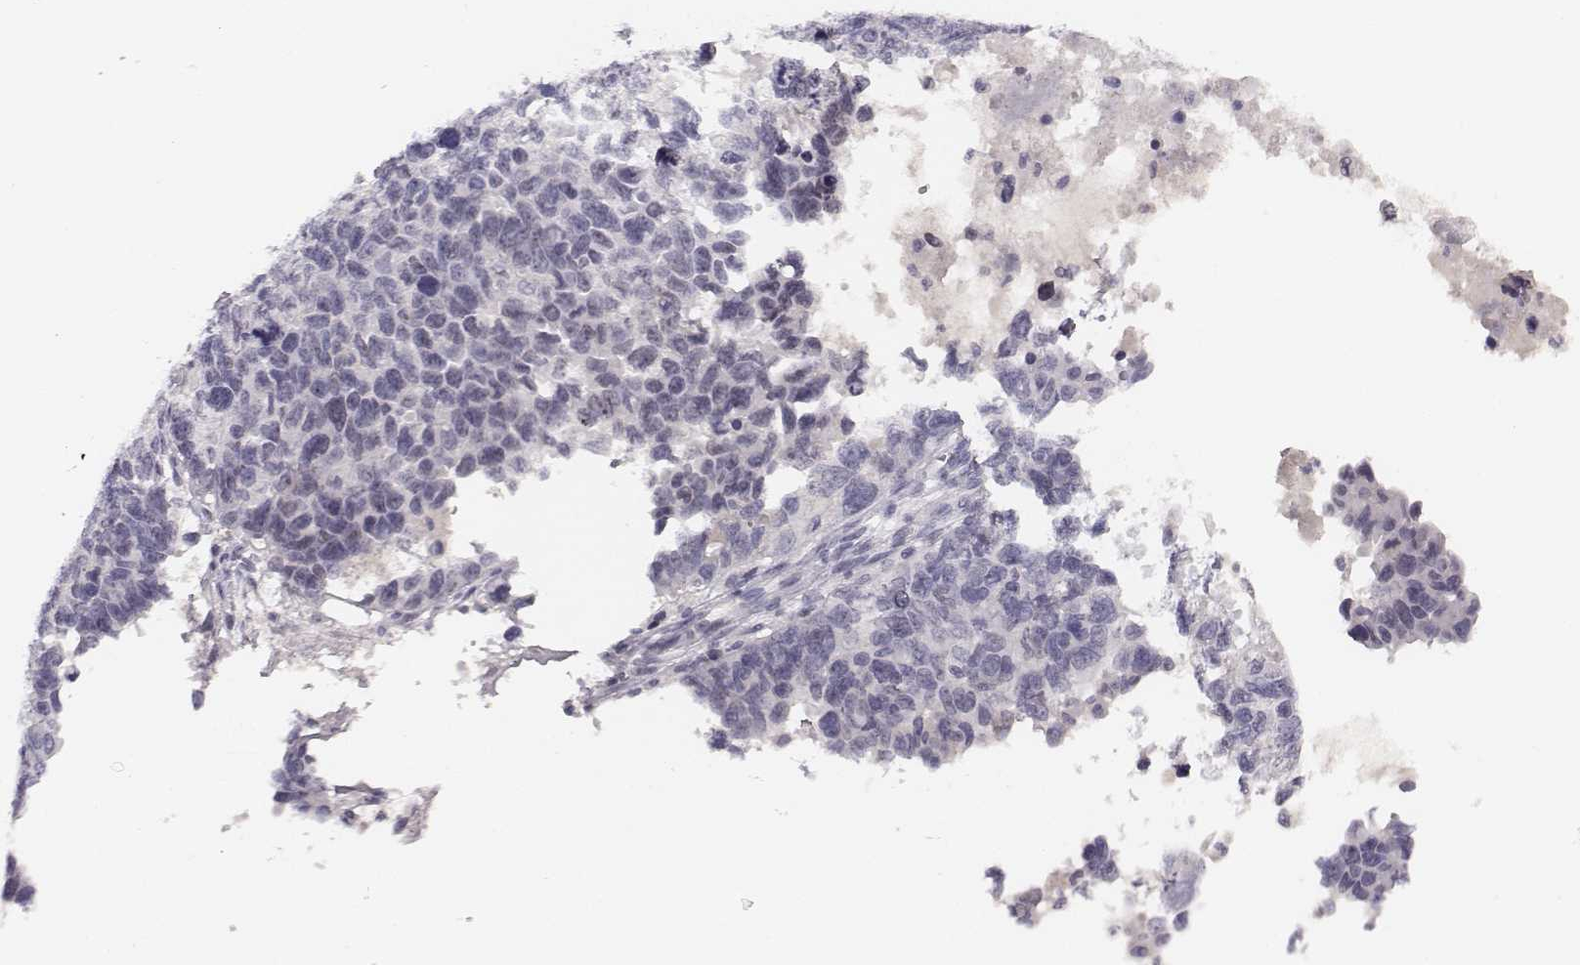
{"staining": {"intensity": "negative", "quantity": "none", "location": "none"}, "tissue": "ovarian cancer", "cell_type": "Tumor cells", "image_type": "cancer", "snomed": [{"axis": "morphology", "description": "Cystadenocarcinoma, serous, NOS"}, {"axis": "topography", "description": "Ovary"}], "caption": "The immunohistochemistry histopathology image has no significant expression in tumor cells of serous cystadenocarcinoma (ovarian) tissue.", "gene": "NIFK", "patient": {"sex": "female", "age": 69}}